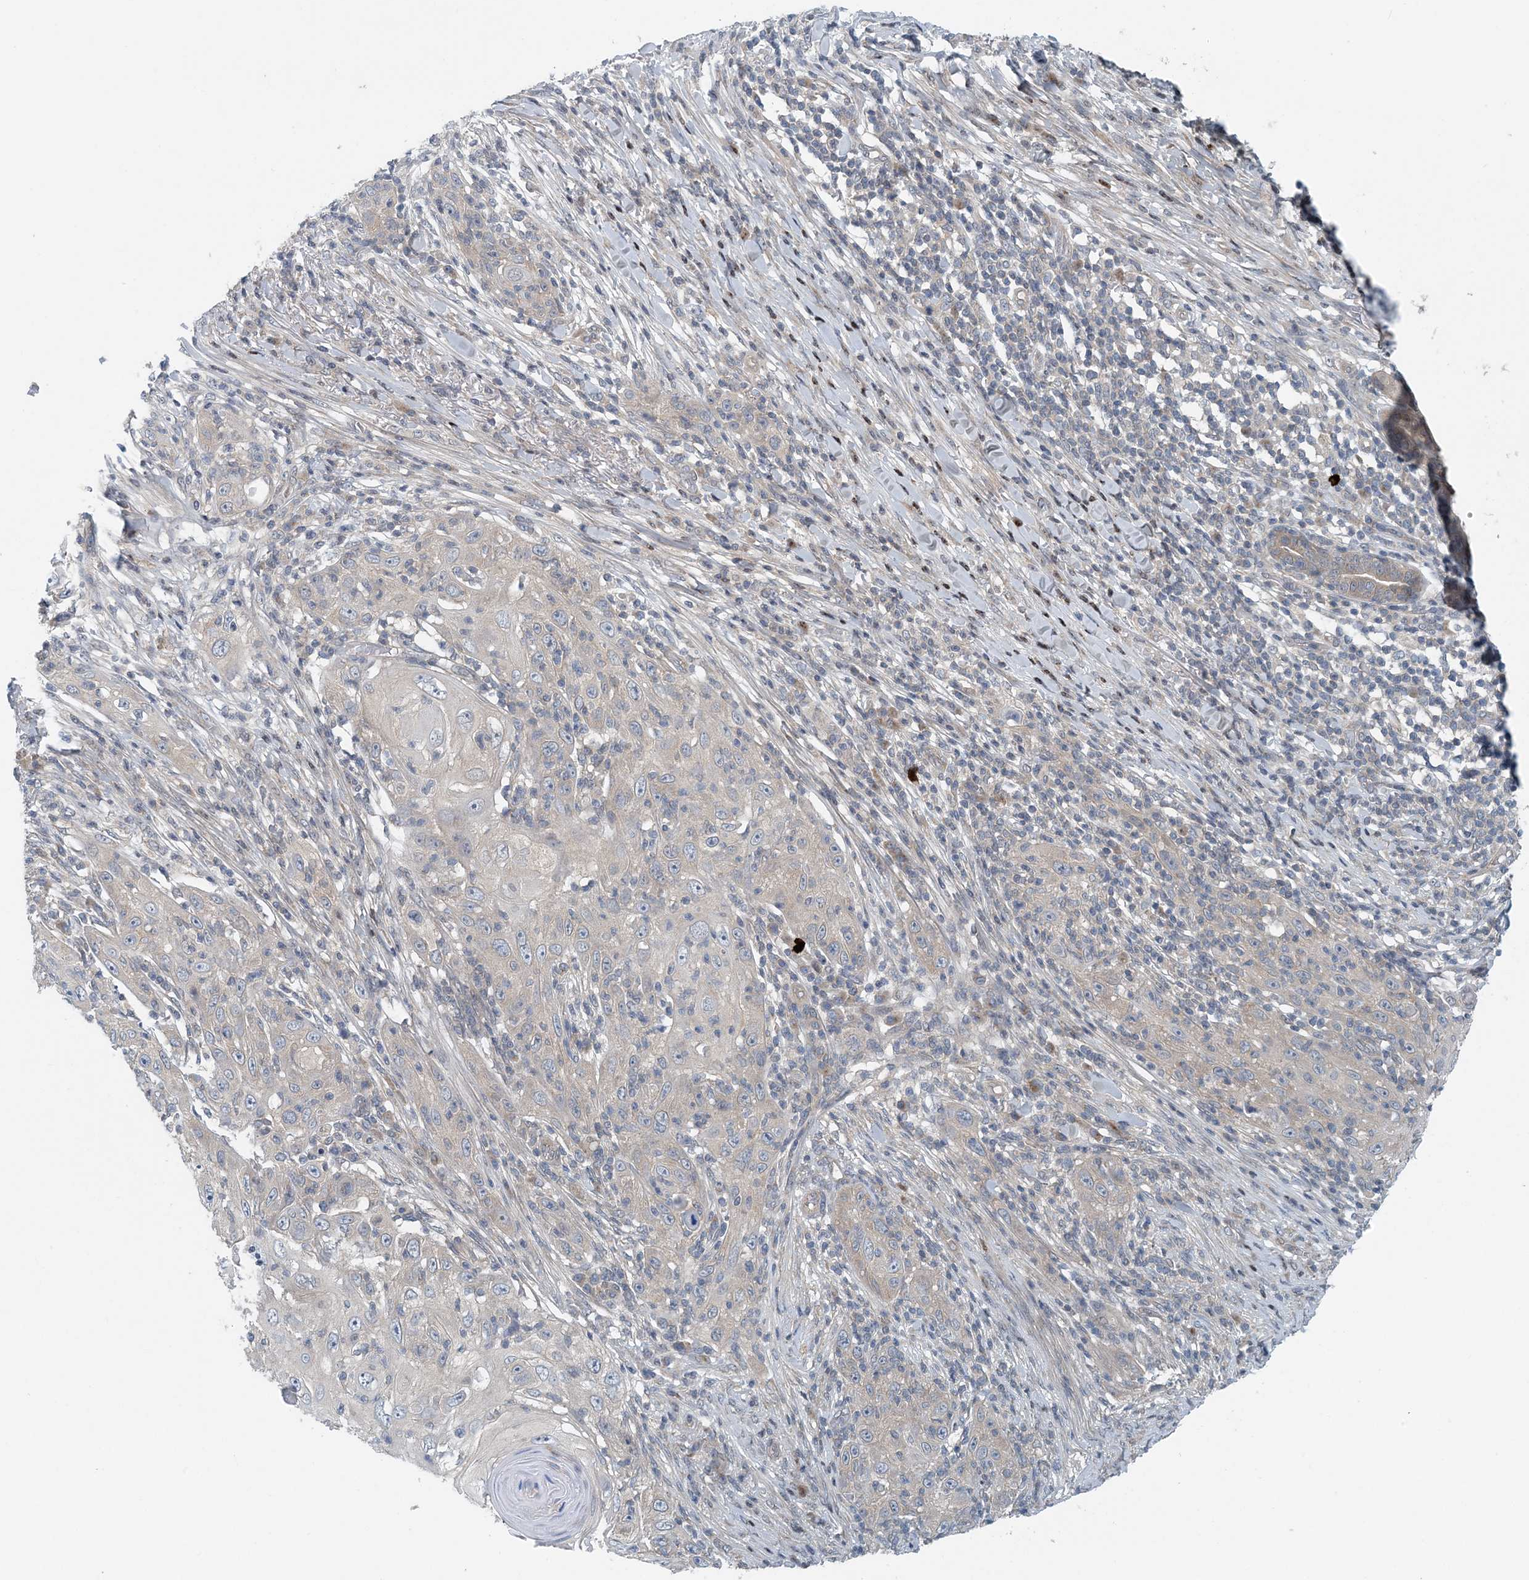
{"staining": {"intensity": "negative", "quantity": "none", "location": "none"}, "tissue": "skin cancer", "cell_type": "Tumor cells", "image_type": "cancer", "snomed": [{"axis": "morphology", "description": "Squamous cell carcinoma, NOS"}, {"axis": "topography", "description": "Skin"}], "caption": "Tumor cells are negative for protein expression in human skin cancer (squamous cell carcinoma).", "gene": "HIKESHI", "patient": {"sex": "female", "age": 88}}